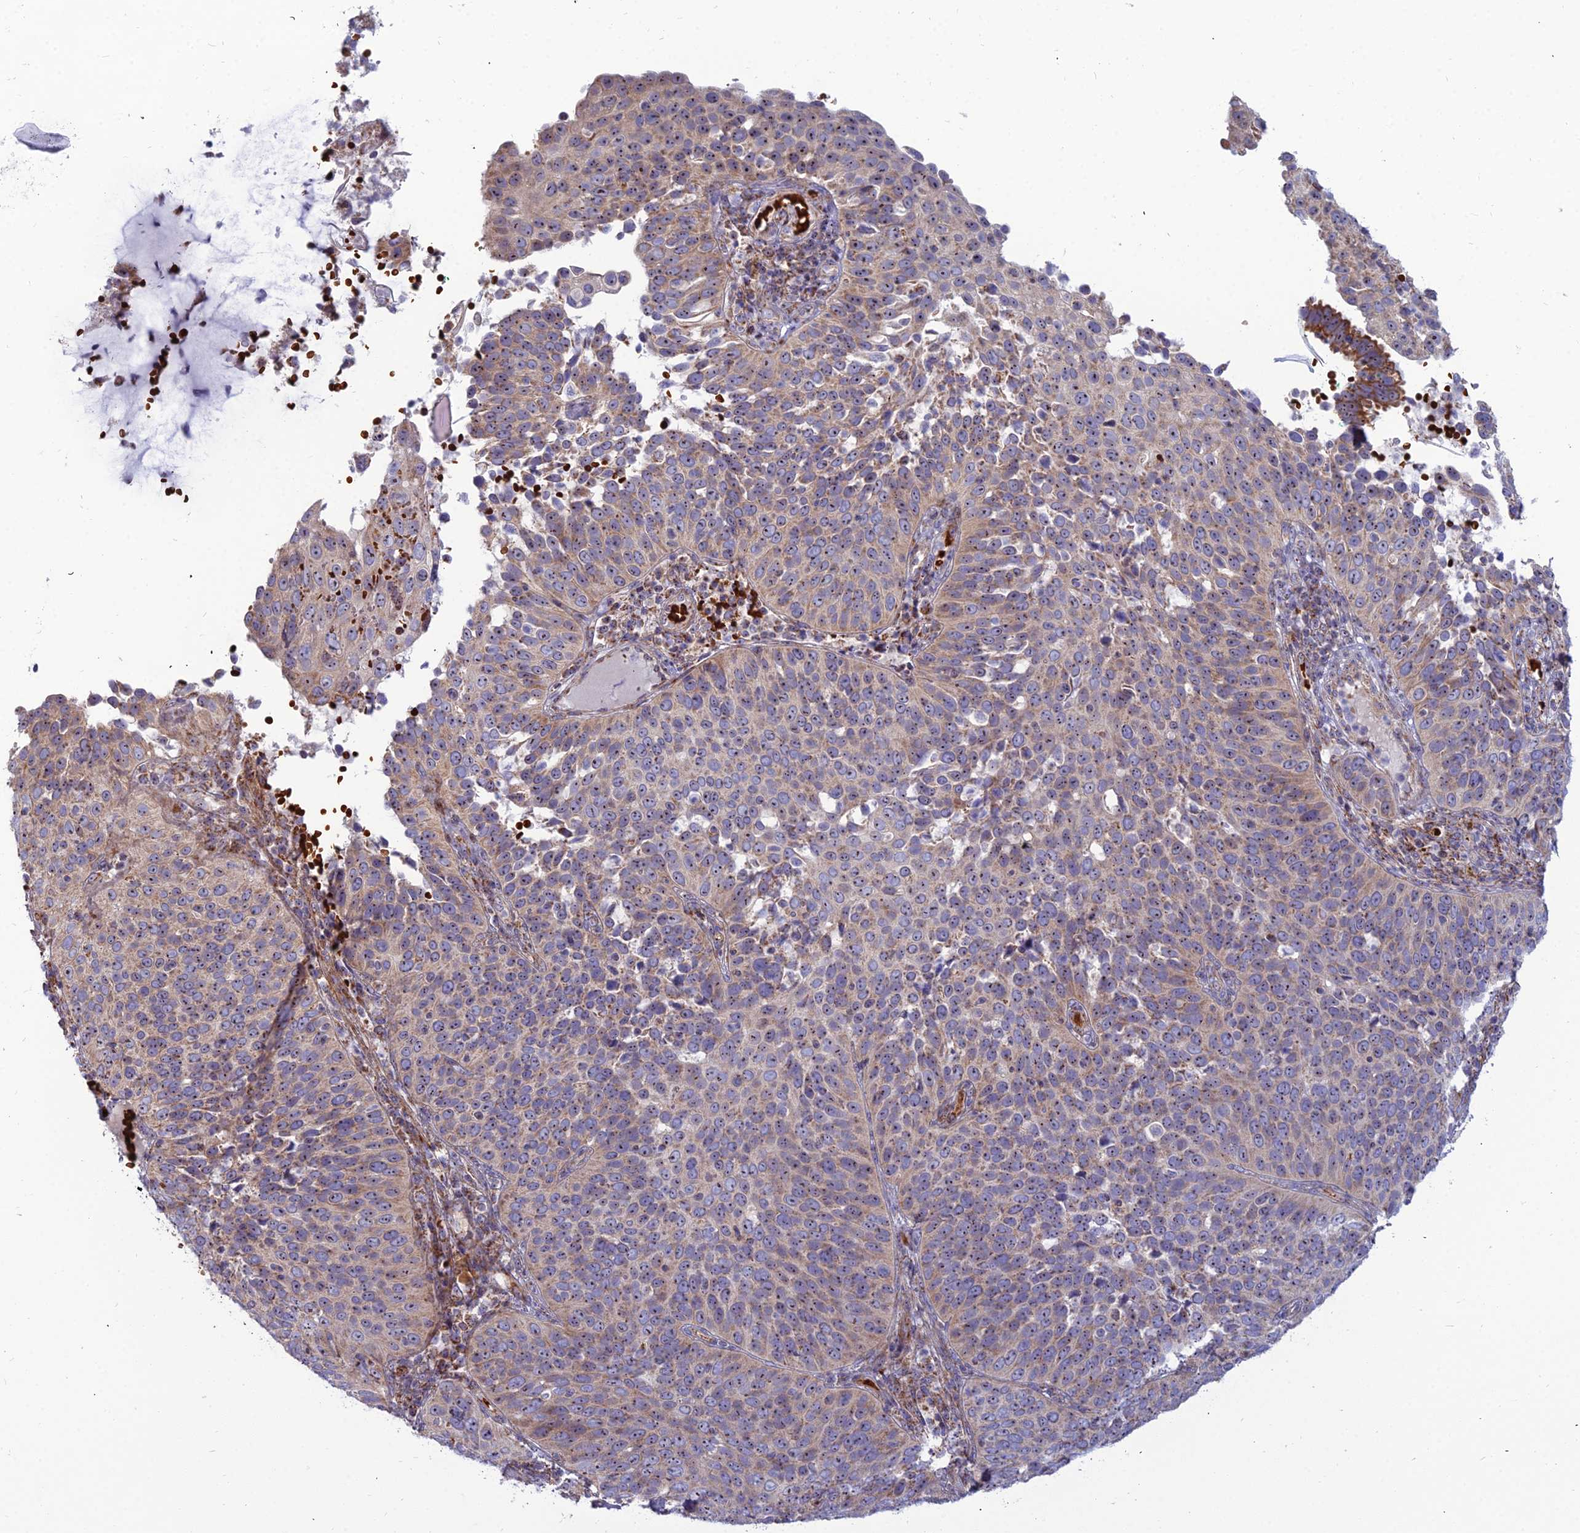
{"staining": {"intensity": "weak", "quantity": ">75%", "location": "cytoplasmic/membranous"}, "tissue": "cervical cancer", "cell_type": "Tumor cells", "image_type": "cancer", "snomed": [{"axis": "morphology", "description": "Squamous cell carcinoma, NOS"}, {"axis": "topography", "description": "Cervix"}], "caption": "Immunohistochemical staining of cervical cancer demonstrates low levels of weak cytoplasmic/membranous positivity in approximately >75% of tumor cells.", "gene": "SLC35F4", "patient": {"sex": "female", "age": 36}}